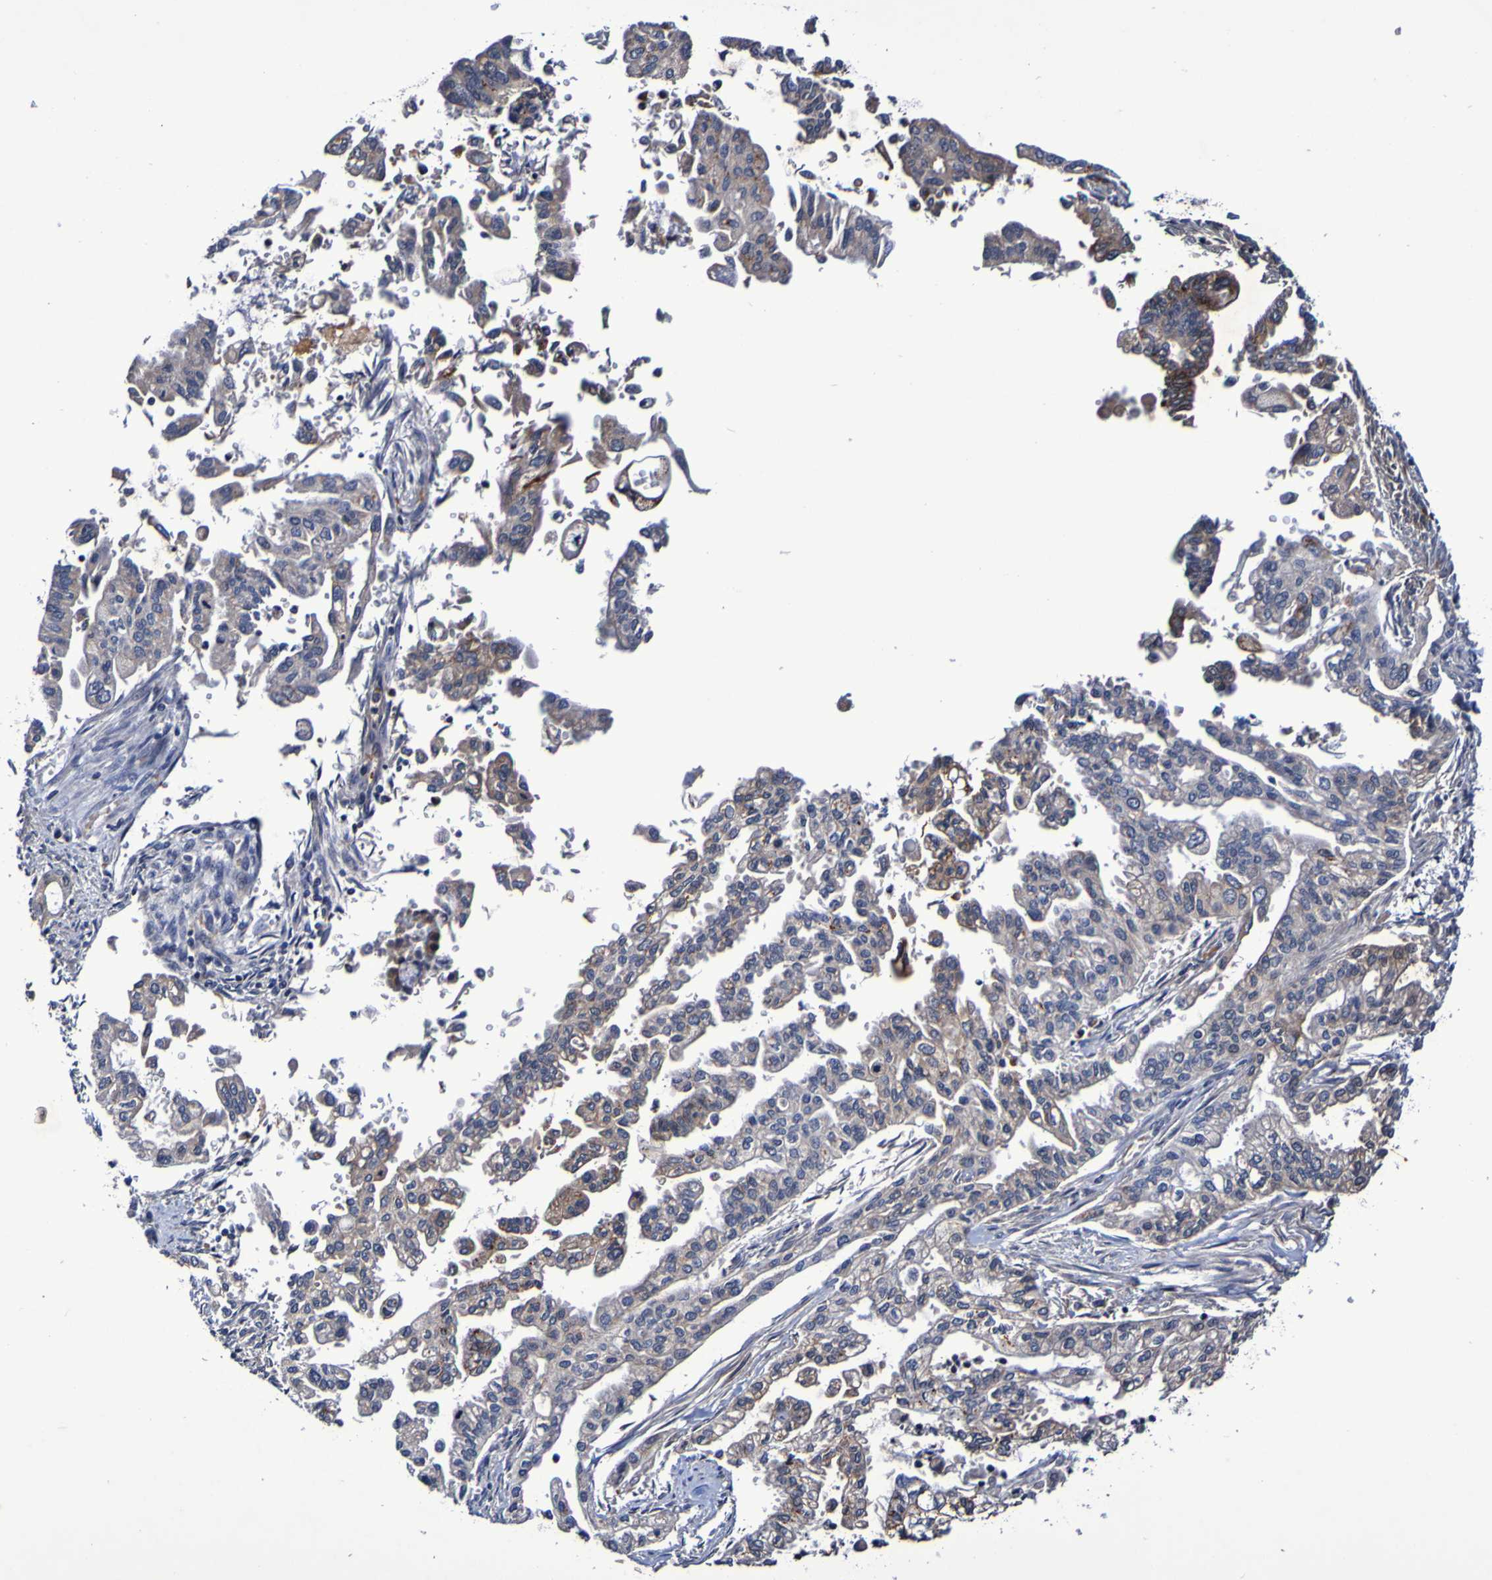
{"staining": {"intensity": "weak", "quantity": "<25%", "location": "cytoplasmic/membranous"}, "tissue": "pancreatic cancer", "cell_type": "Tumor cells", "image_type": "cancer", "snomed": [{"axis": "morphology", "description": "Normal tissue, NOS"}, {"axis": "topography", "description": "Pancreas"}], "caption": "A histopathology image of human pancreatic cancer is negative for staining in tumor cells.", "gene": "PTP4A2", "patient": {"sex": "male", "age": 42}}